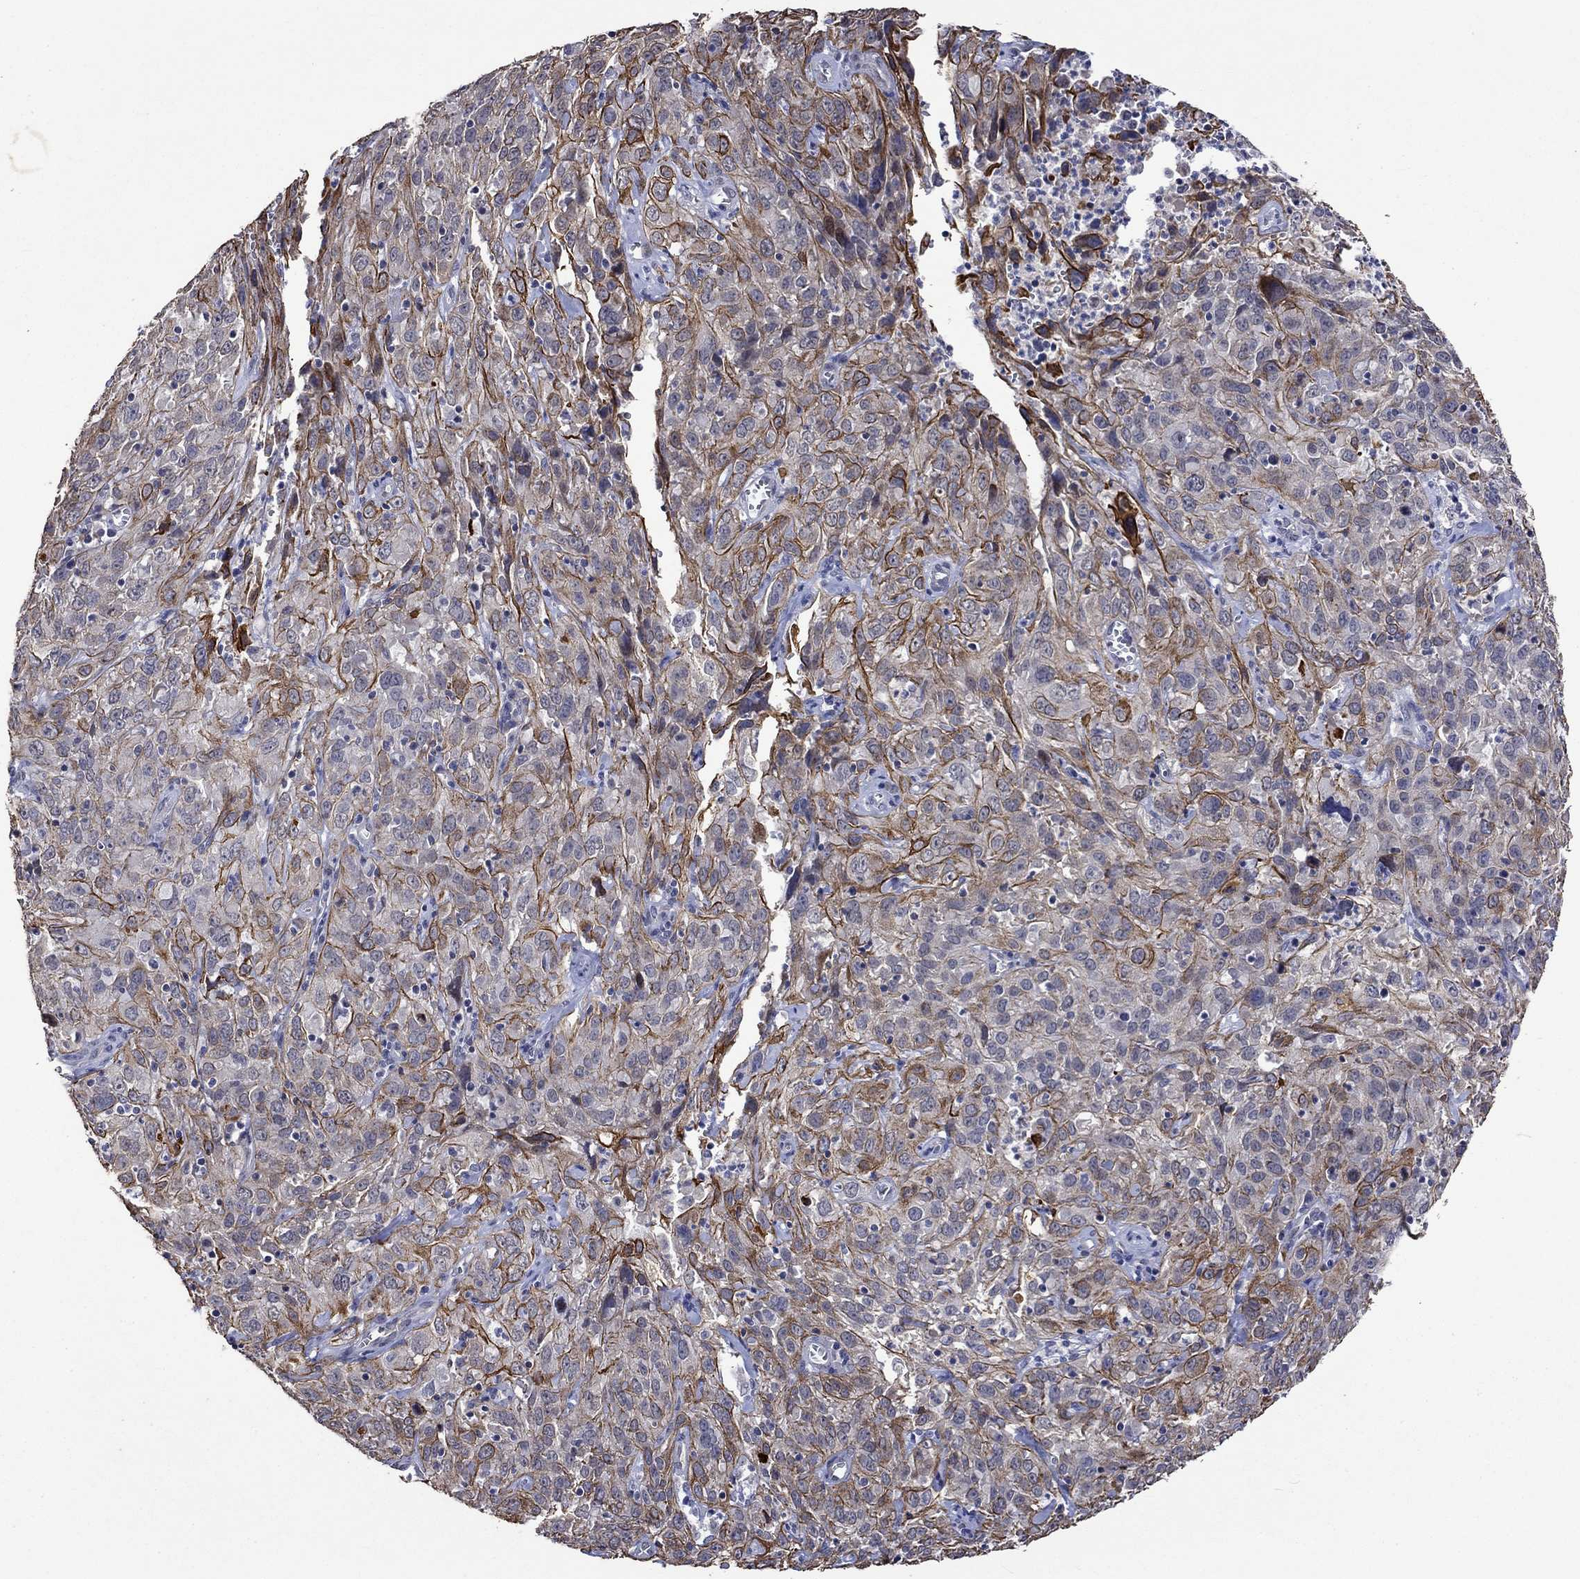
{"staining": {"intensity": "strong", "quantity": "25%-75%", "location": "cytoplasmic/membranous"}, "tissue": "cervical cancer", "cell_type": "Tumor cells", "image_type": "cancer", "snomed": [{"axis": "morphology", "description": "Squamous cell carcinoma, NOS"}, {"axis": "topography", "description": "Cervix"}], "caption": "Squamous cell carcinoma (cervical) tissue shows strong cytoplasmic/membranous expression in approximately 25%-75% of tumor cells, visualized by immunohistochemistry.", "gene": "DDX3Y", "patient": {"sex": "female", "age": 32}}